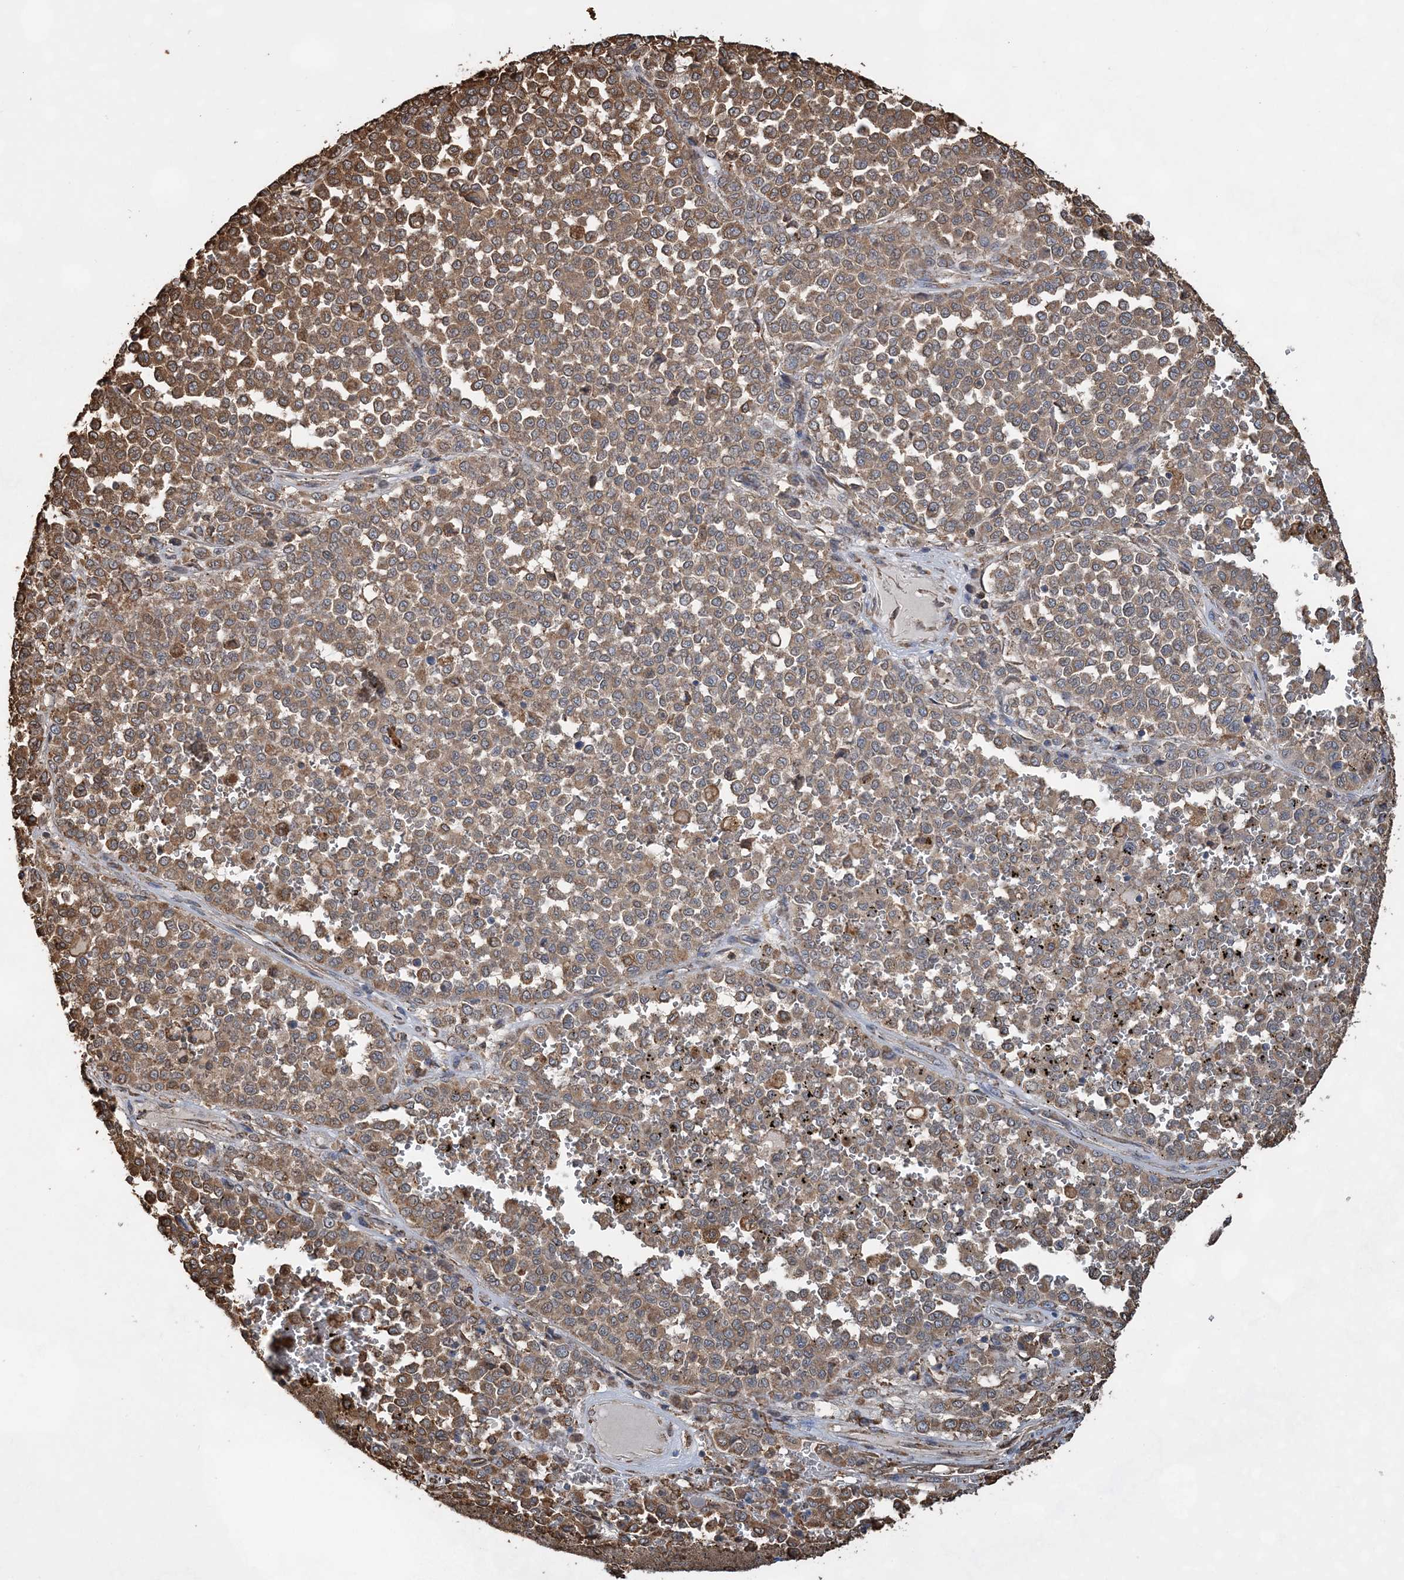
{"staining": {"intensity": "moderate", "quantity": ">75%", "location": "cytoplasmic/membranous"}, "tissue": "melanoma", "cell_type": "Tumor cells", "image_type": "cancer", "snomed": [{"axis": "morphology", "description": "Malignant melanoma, Metastatic site"}, {"axis": "topography", "description": "Pancreas"}], "caption": "IHC histopathology image of human malignant melanoma (metastatic site) stained for a protein (brown), which displays medium levels of moderate cytoplasmic/membranous positivity in about >75% of tumor cells.", "gene": "WDR12", "patient": {"sex": "female", "age": 30}}